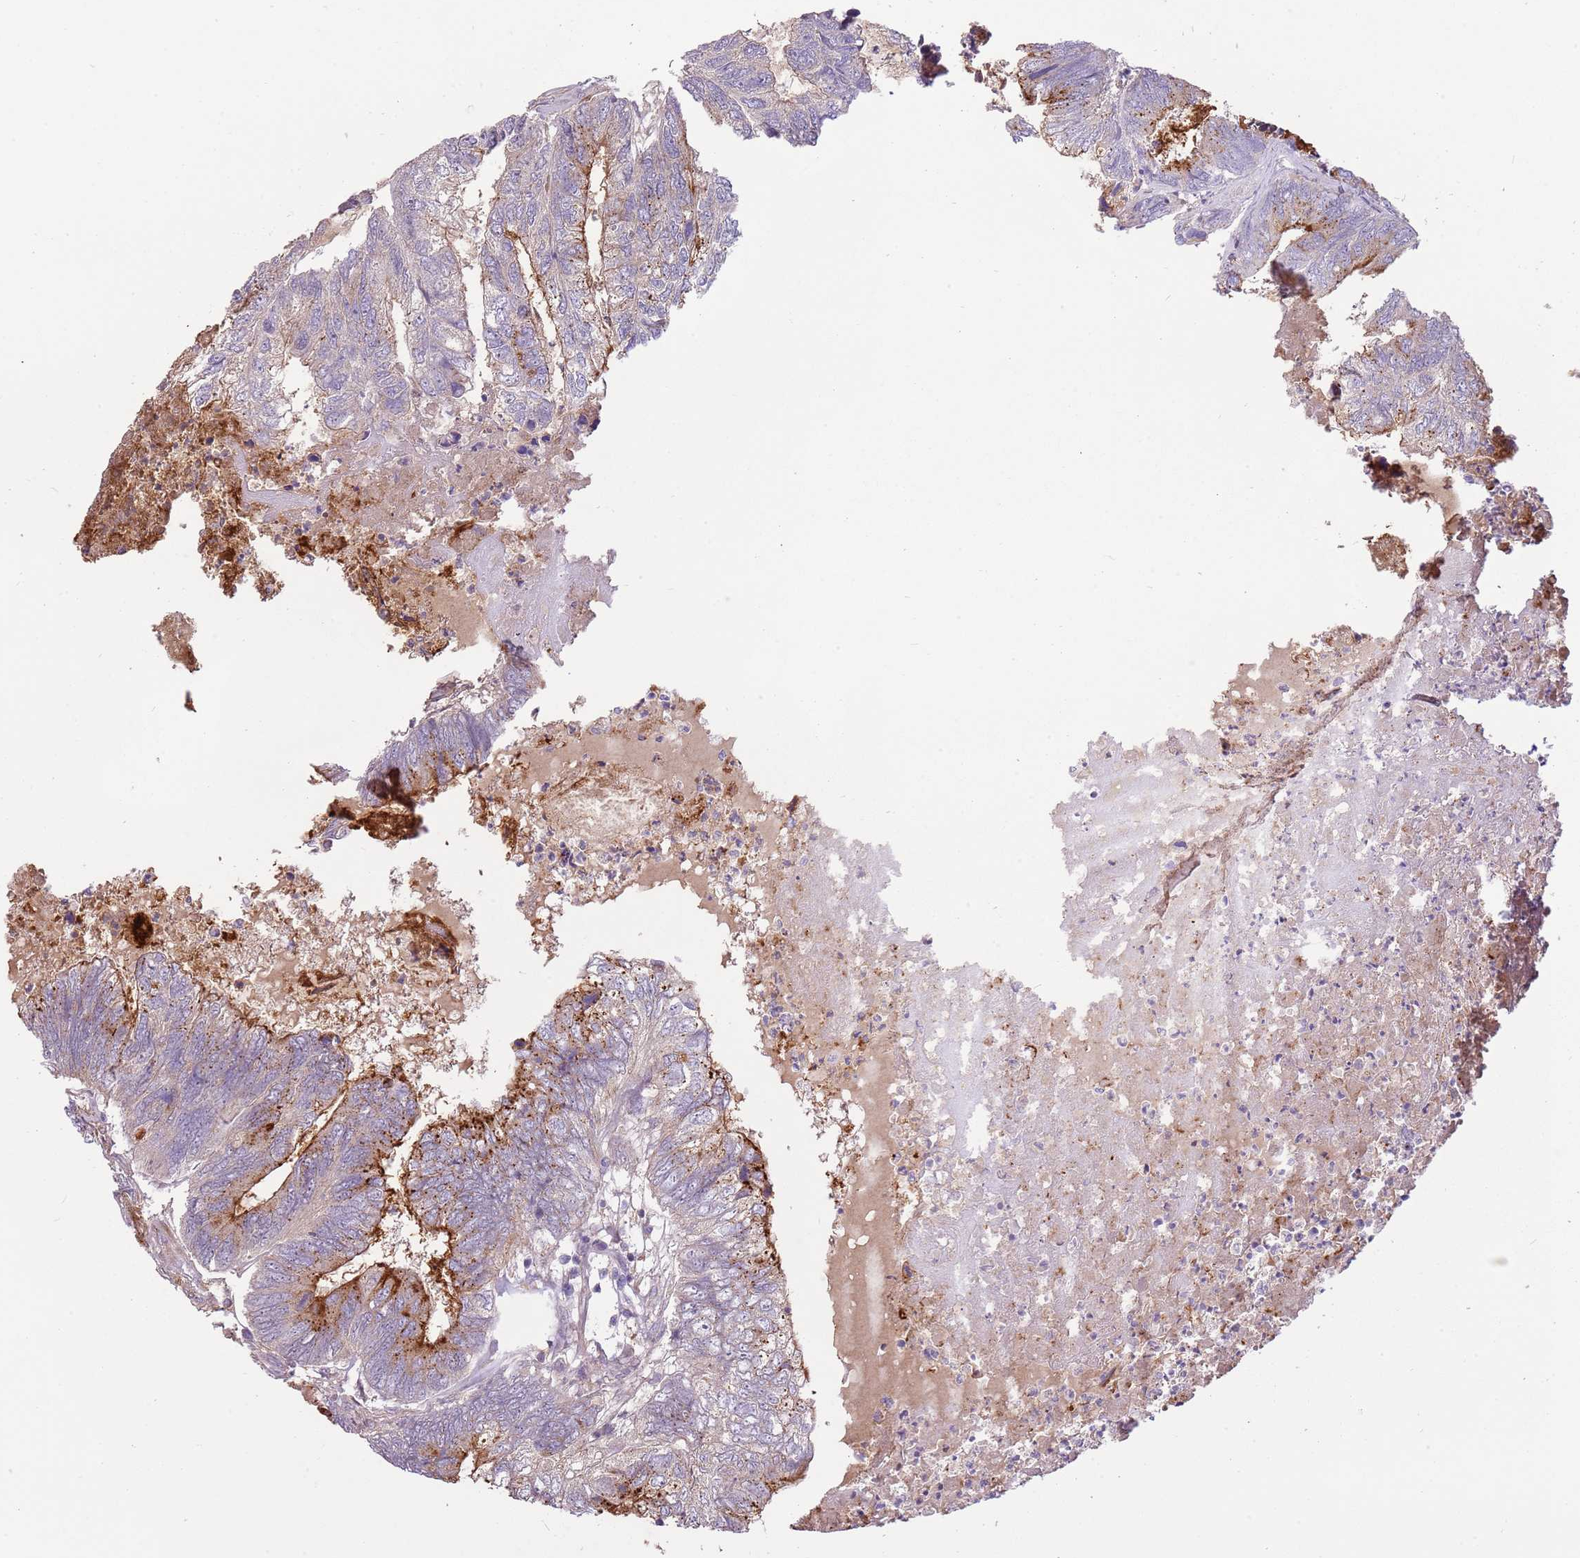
{"staining": {"intensity": "strong", "quantity": "25%-75%", "location": "cytoplasmic/membranous"}, "tissue": "colorectal cancer", "cell_type": "Tumor cells", "image_type": "cancer", "snomed": [{"axis": "morphology", "description": "Adenocarcinoma, NOS"}, {"axis": "topography", "description": "Colon"}], "caption": "Strong cytoplasmic/membranous expression is seen in about 25%-75% of tumor cells in adenocarcinoma (colorectal).", "gene": "RNF128", "patient": {"sex": "female", "age": 67}}